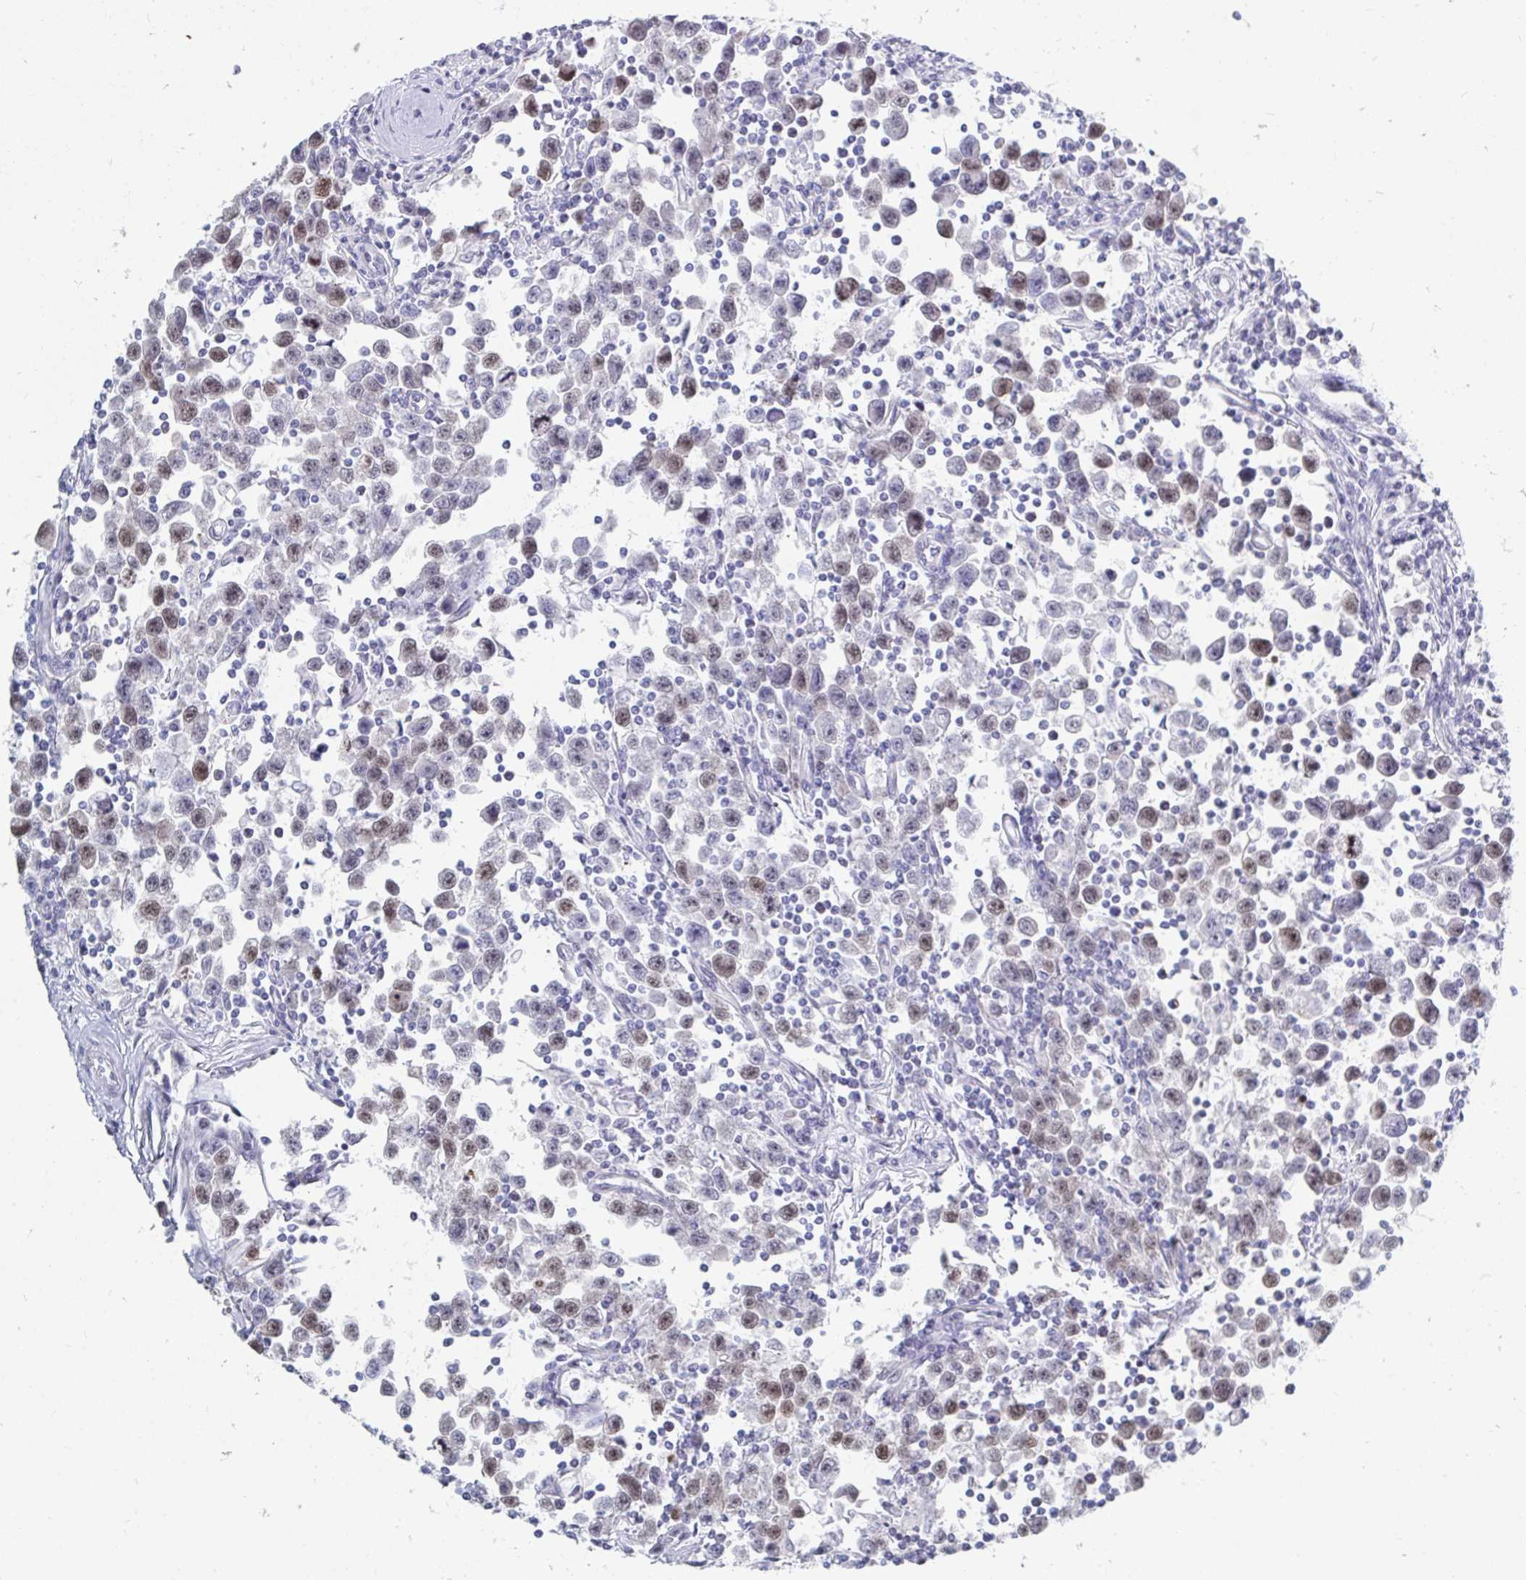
{"staining": {"intensity": "moderate", "quantity": "25%-75%", "location": "nuclear"}, "tissue": "testis cancer", "cell_type": "Tumor cells", "image_type": "cancer", "snomed": [{"axis": "morphology", "description": "Seminoma, NOS"}, {"axis": "topography", "description": "Testis"}], "caption": "DAB immunohistochemical staining of seminoma (testis) exhibits moderate nuclear protein expression in about 25%-75% of tumor cells. (IHC, brightfield microscopy, high magnification).", "gene": "TRIP12", "patient": {"sex": "male", "age": 31}}